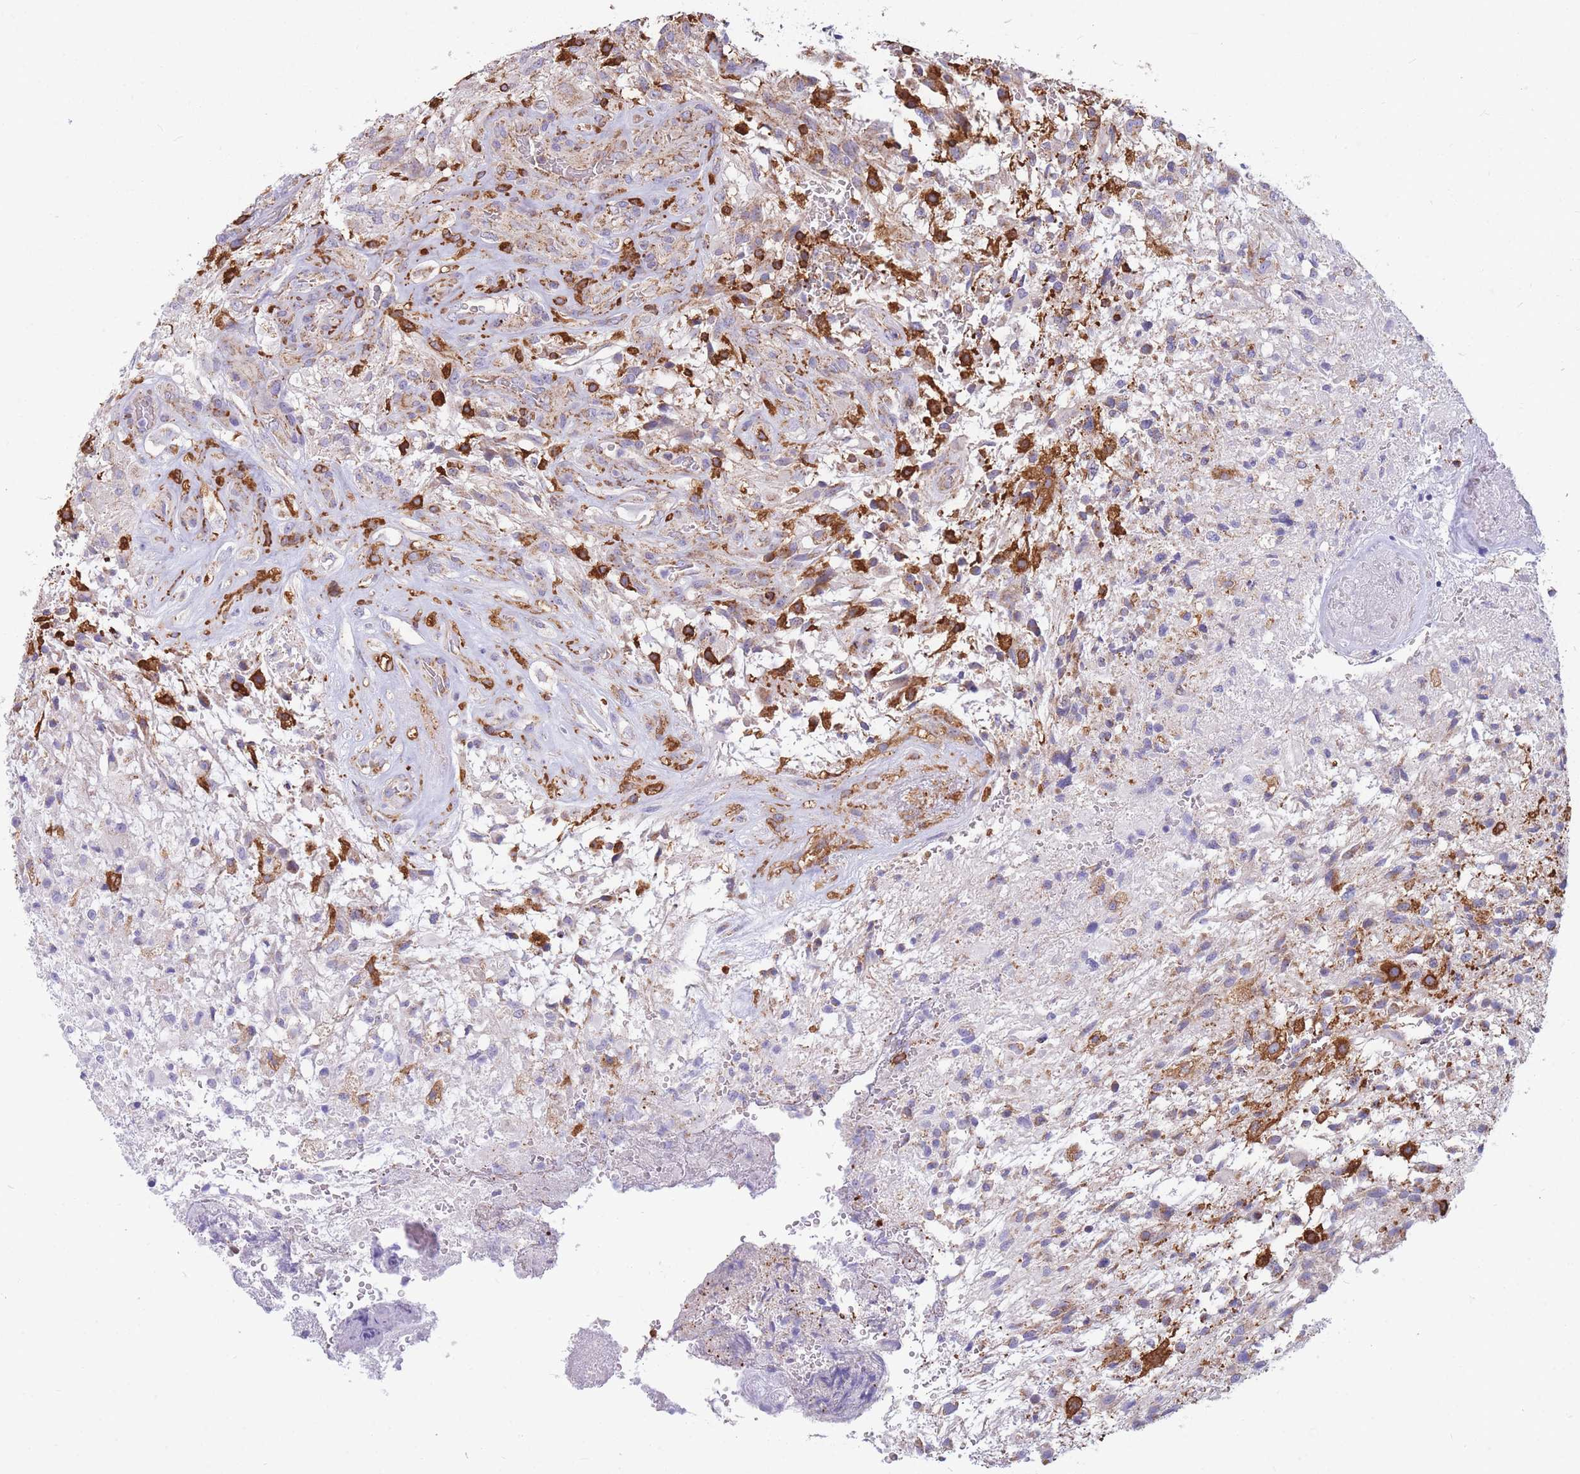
{"staining": {"intensity": "weak", "quantity": "<25%", "location": "cytoplasmic/membranous"}, "tissue": "glioma", "cell_type": "Tumor cells", "image_type": "cancer", "snomed": [{"axis": "morphology", "description": "Glioma, malignant, High grade"}, {"axis": "topography", "description": "Brain"}], "caption": "Tumor cells are negative for brown protein staining in glioma.", "gene": "MRPL54", "patient": {"sex": "male", "age": 56}}